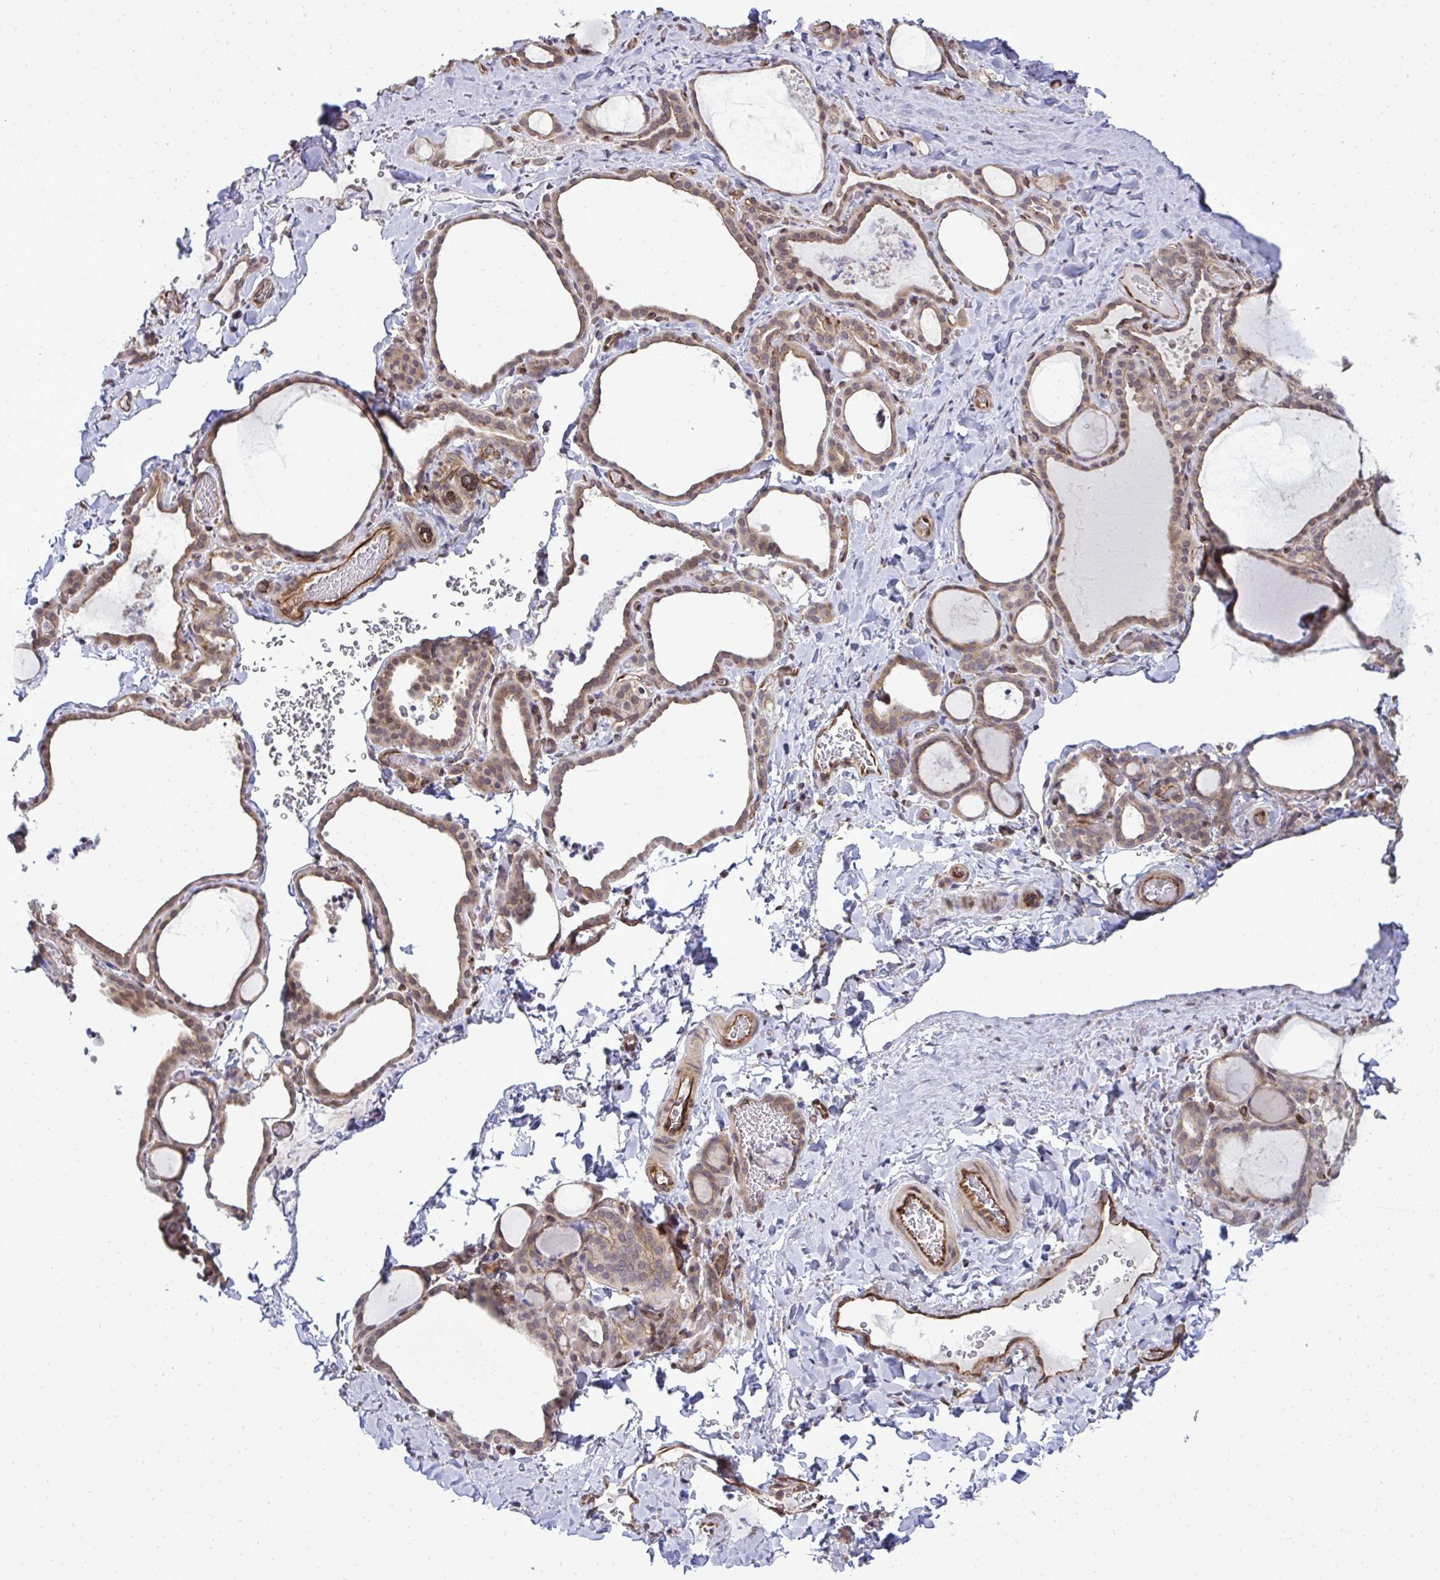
{"staining": {"intensity": "weak", "quantity": ">75%", "location": "cytoplasmic/membranous"}, "tissue": "thyroid gland", "cell_type": "Glandular cells", "image_type": "normal", "snomed": [{"axis": "morphology", "description": "Normal tissue, NOS"}, {"axis": "topography", "description": "Thyroid gland"}], "caption": "The micrograph shows a brown stain indicating the presence of a protein in the cytoplasmic/membranous of glandular cells in thyroid gland. (Stains: DAB in brown, nuclei in blue, Microscopy: brightfield microscopy at high magnification).", "gene": "FUT10", "patient": {"sex": "female", "age": 22}}